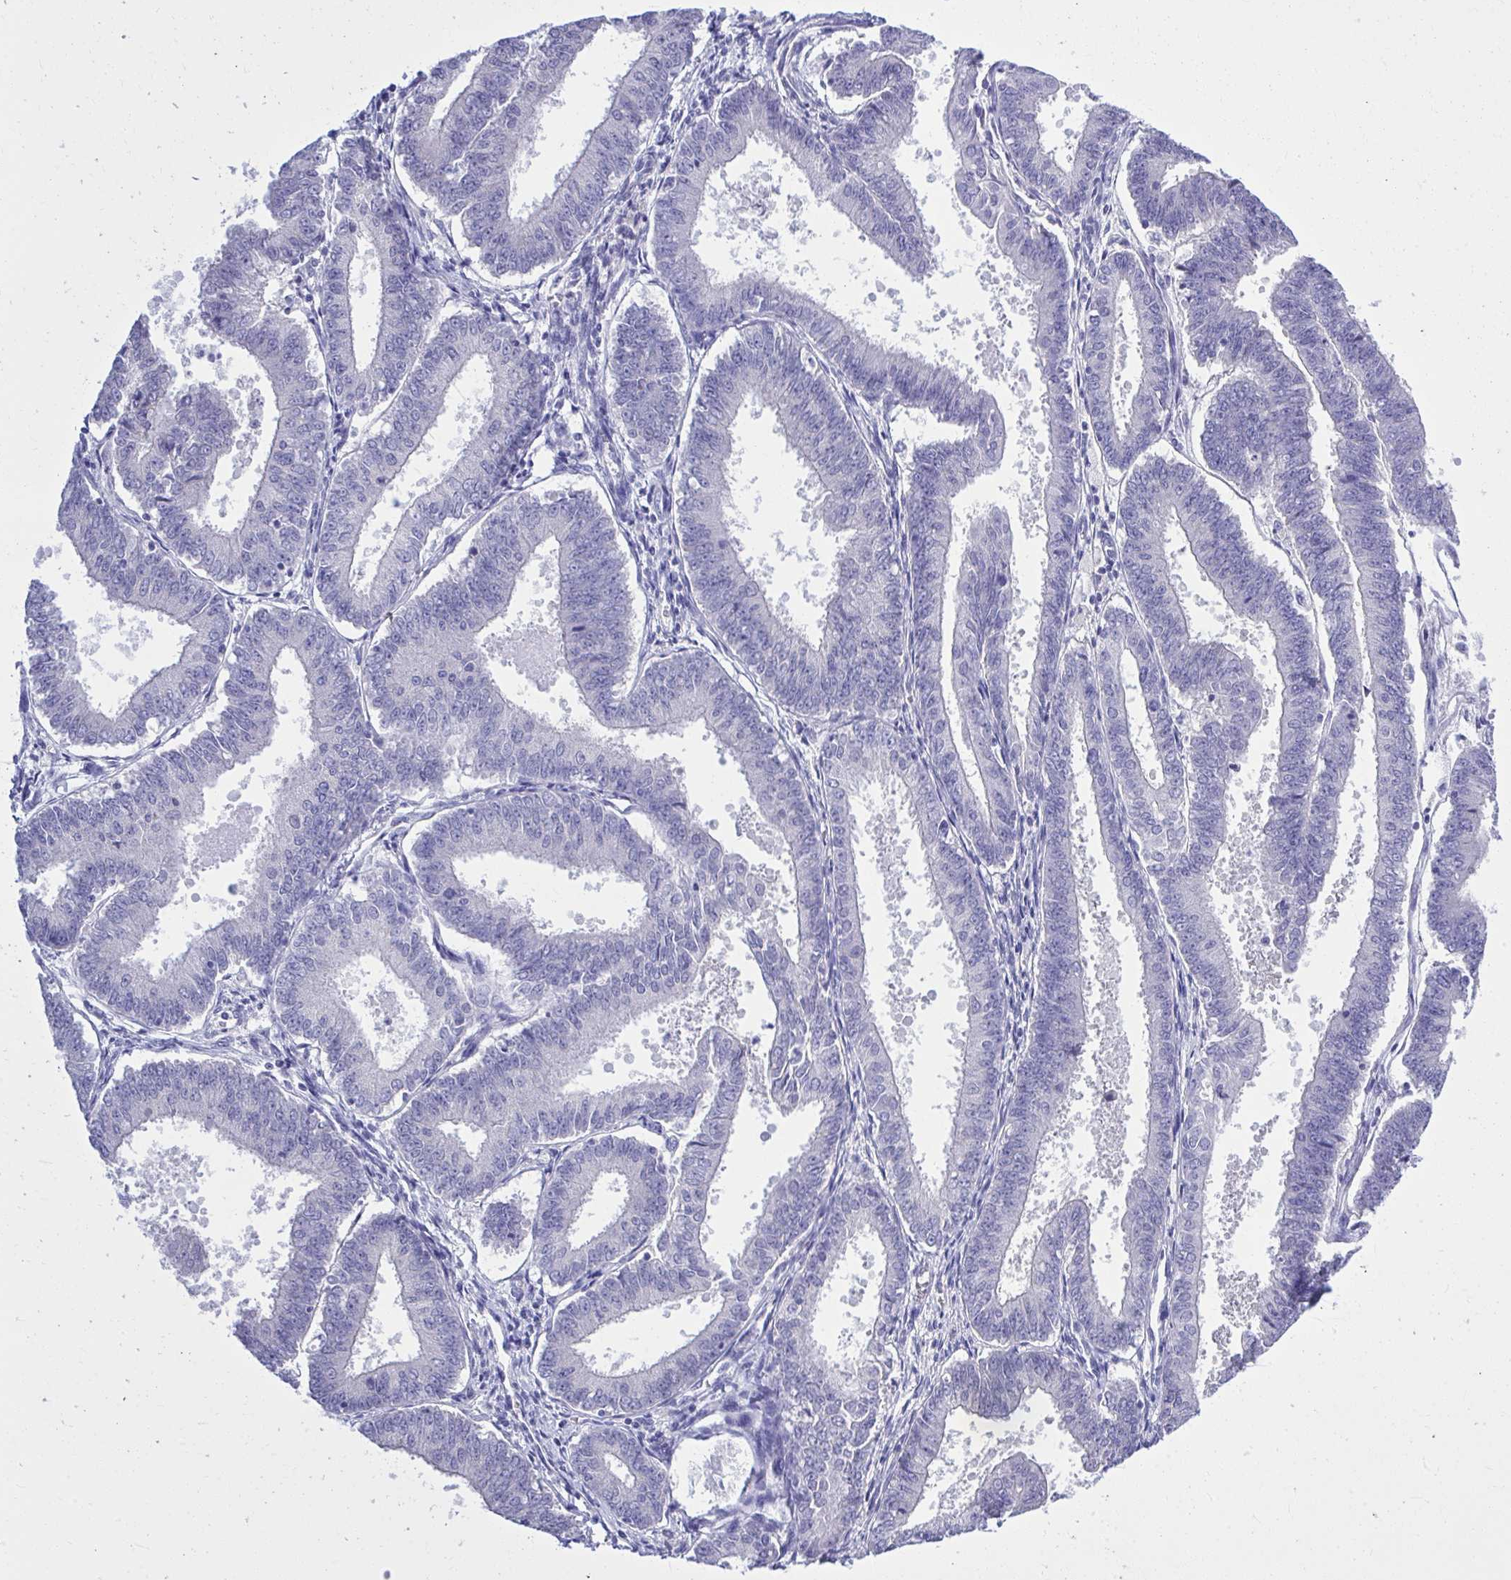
{"staining": {"intensity": "negative", "quantity": "none", "location": "none"}, "tissue": "endometrial cancer", "cell_type": "Tumor cells", "image_type": "cancer", "snomed": [{"axis": "morphology", "description": "Adenocarcinoma, NOS"}, {"axis": "topography", "description": "Endometrium"}], "caption": "Immunohistochemical staining of human endometrial cancer exhibits no significant positivity in tumor cells. (DAB (3,3'-diaminobenzidine) IHC with hematoxylin counter stain).", "gene": "PSD", "patient": {"sex": "female", "age": 73}}